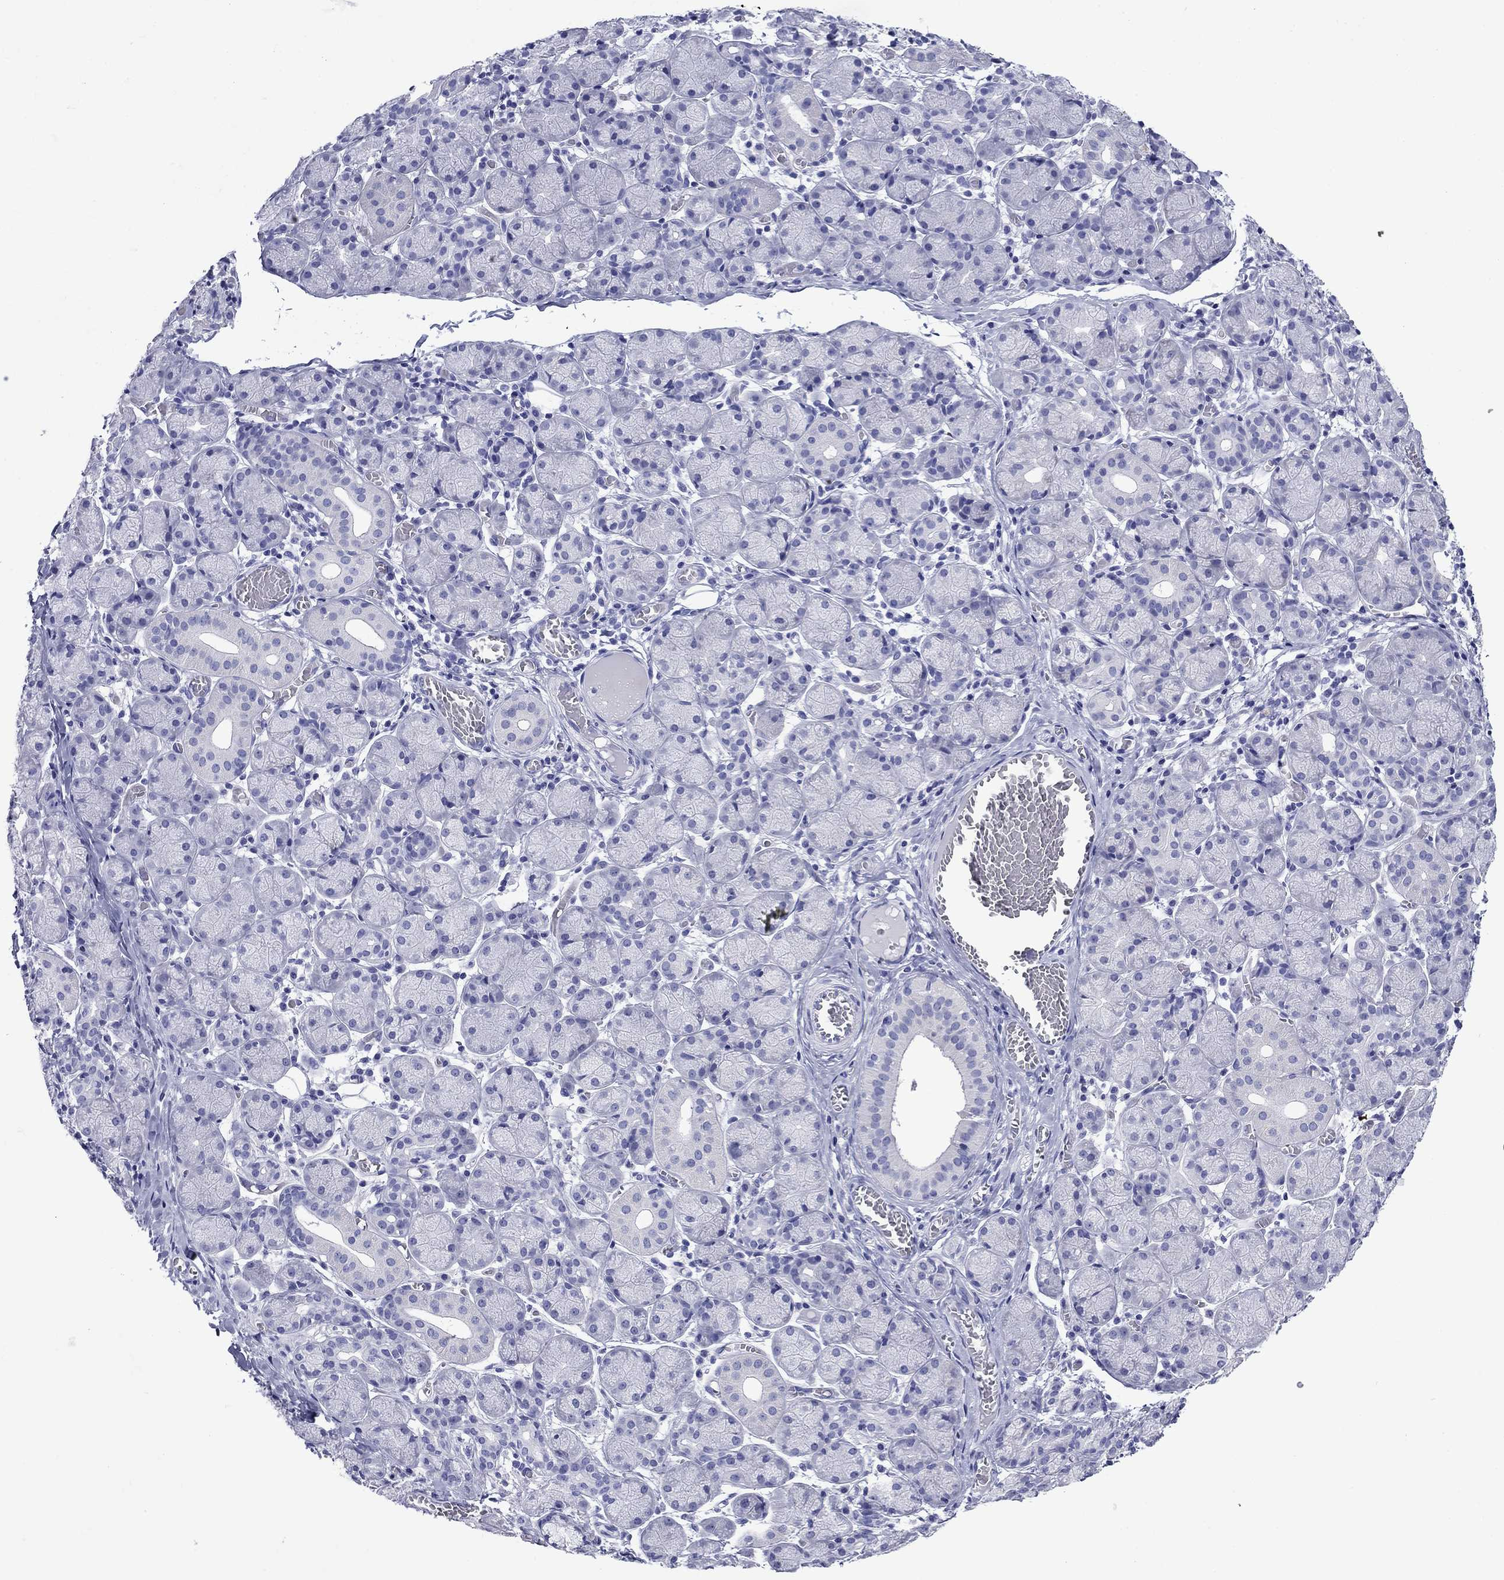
{"staining": {"intensity": "negative", "quantity": "none", "location": "none"}, "tissue": "salivary gland", "cell_type": "Glandular cells", "image_type": "normal", "snomed": [{"axis": "morphology", "description": "Normal tissue, NOS"}, {"axis": "topography", "description": "Salivary gland"}, {"axis": "topography", "description": "Peripheral nerve tissue"}], "caption": "Glandular cells are negative for protein expression in benign human salivary gland. (DAB (3,3'-diaminobenzidine) immunohistochemistry with hematoxylin counter stain).", "gene": "GIP", "patient": {"sex": "female", "age": 24}}